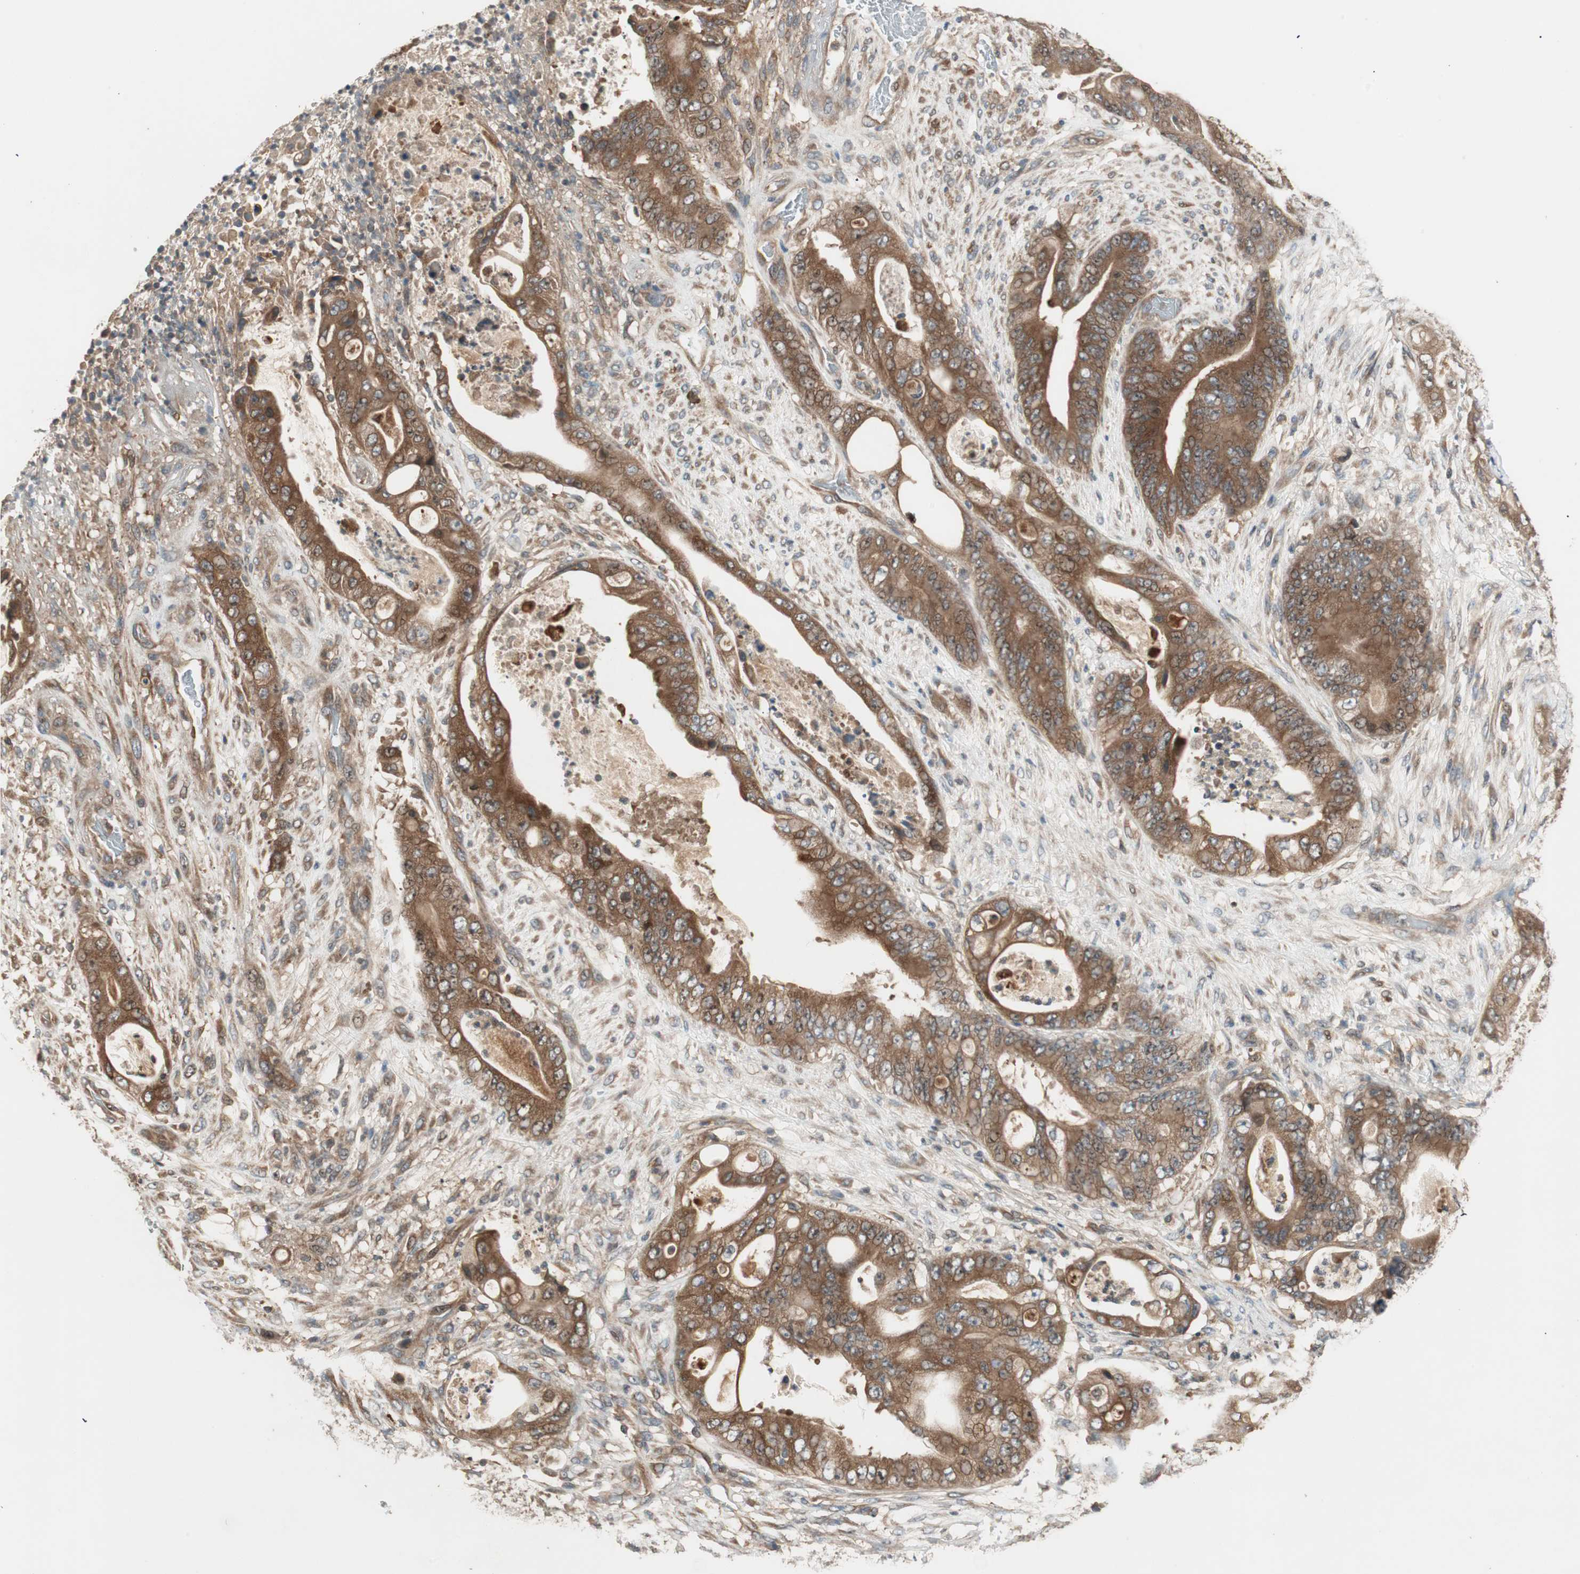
{"staining": {"intensity": "moderate", "quantity": ">75%", "location": "cytoplasmic/membranous"}, "tissue": "stomach cancer", "cell_type": "Tumor cells", "image_type": "cancer", "snomed": [{"axis": "morphology", "description": "Adenocarcinoma, NOS"}, {"axis": "topography", "description": "Stomach"}], "caption": "The immunohistochemical stain shows moderate cytoplasmic/membranous positivity in tumor cells of stomach adenocarcinoma tissue.", "gene": "ATP6AP2", "patient": {"sex": "female", "age": 73}}